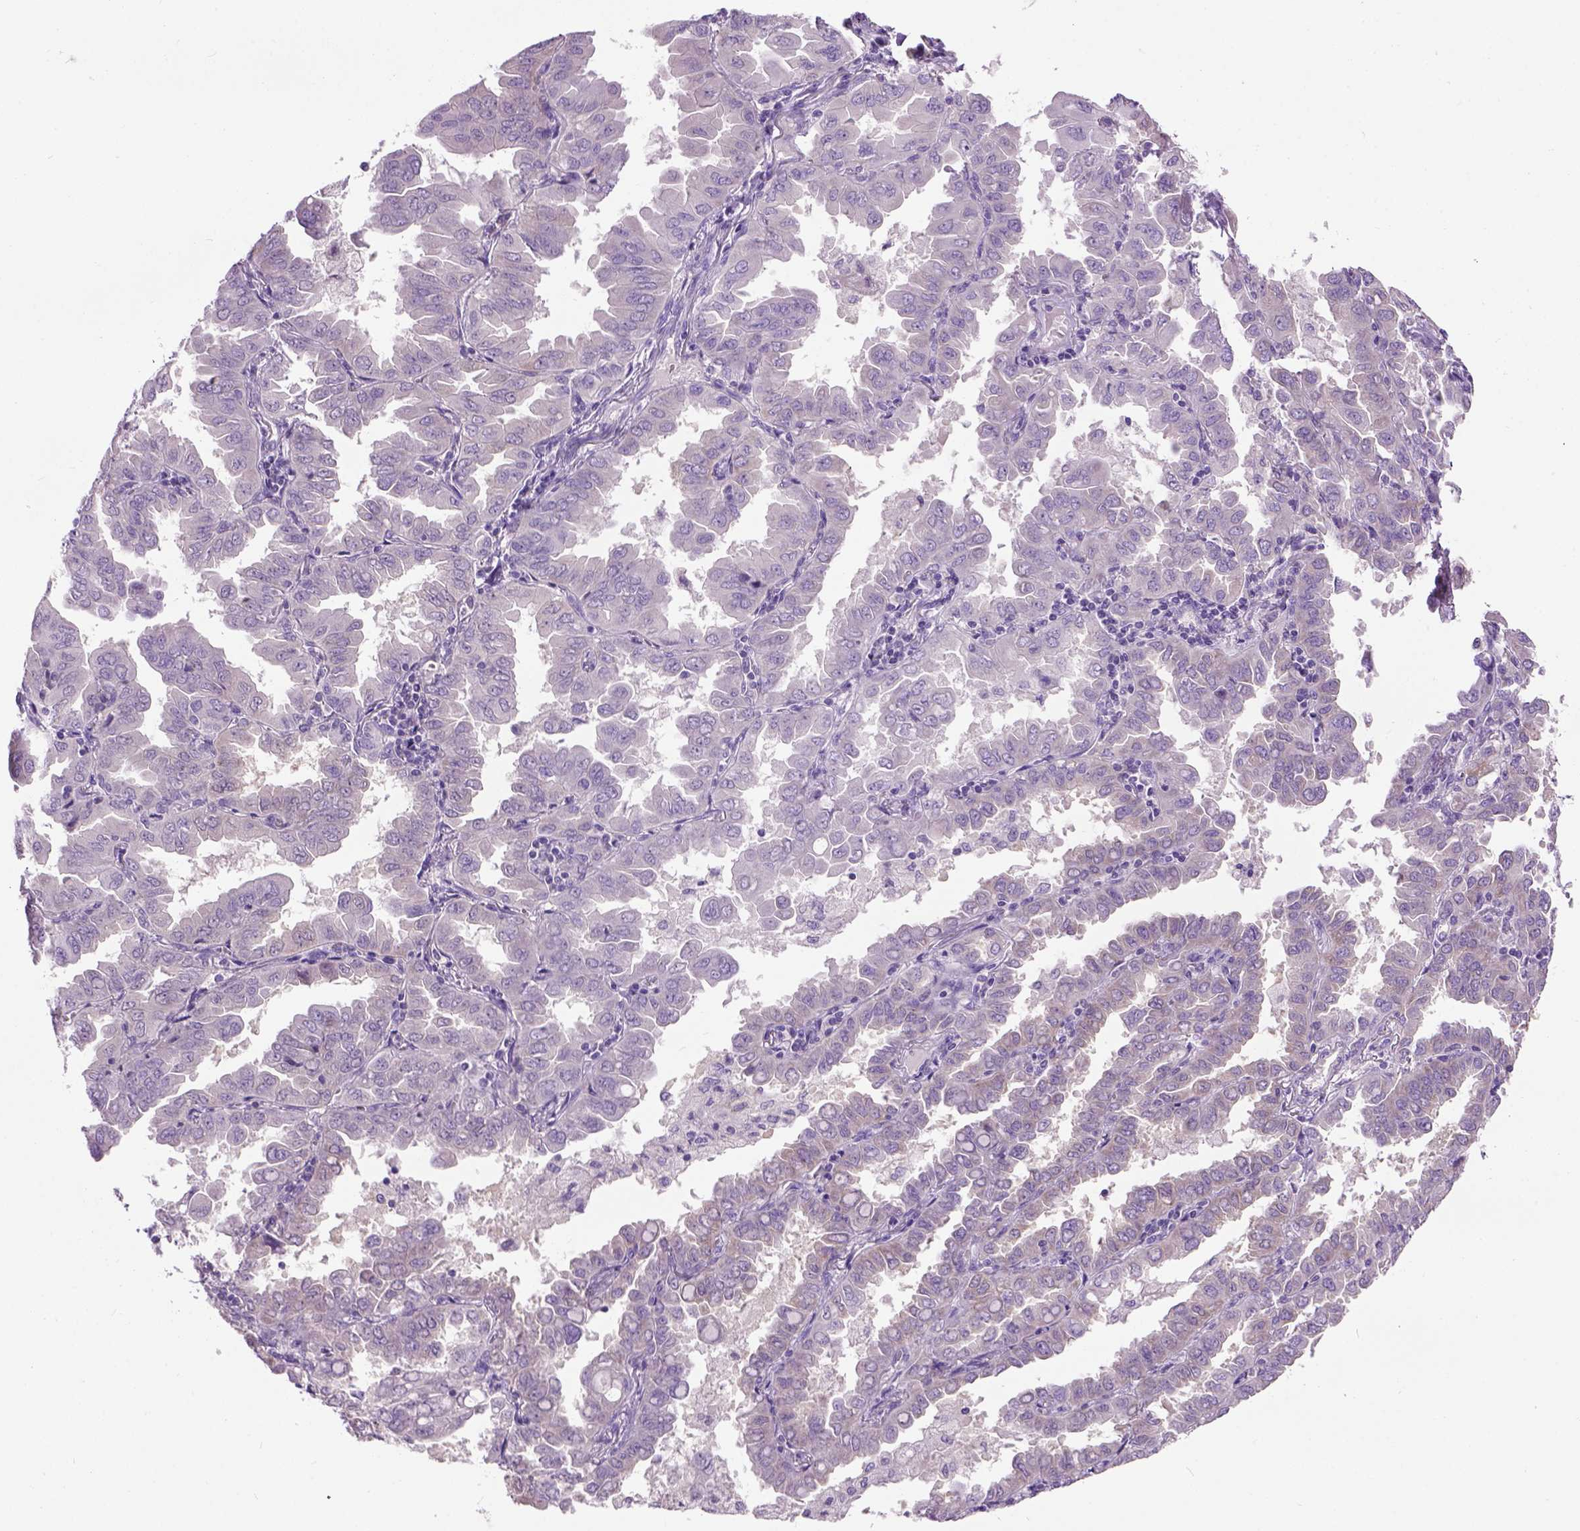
{"staining": {"intensity": "negative", "quantity": "none", "location": "none"}, "tissue": "lung cancer", "cell_type": "Tumor cells", "image_type": "cancer", "snomed": [{"axis": "morphology", "description": "Adenocarcinoma, NOS"}, {"axis": "topography", "description": "Lung"}], "caption": "Tumor cells show no significant positivity in lung adenocarcinoma. Brightfield microscopy of immunohistochemistry stained with DAB (brown) and hematoxylin (blue), captured at high magnification.", "gene": "MAPT", "patient": {"sex": "male", "age": 64}}